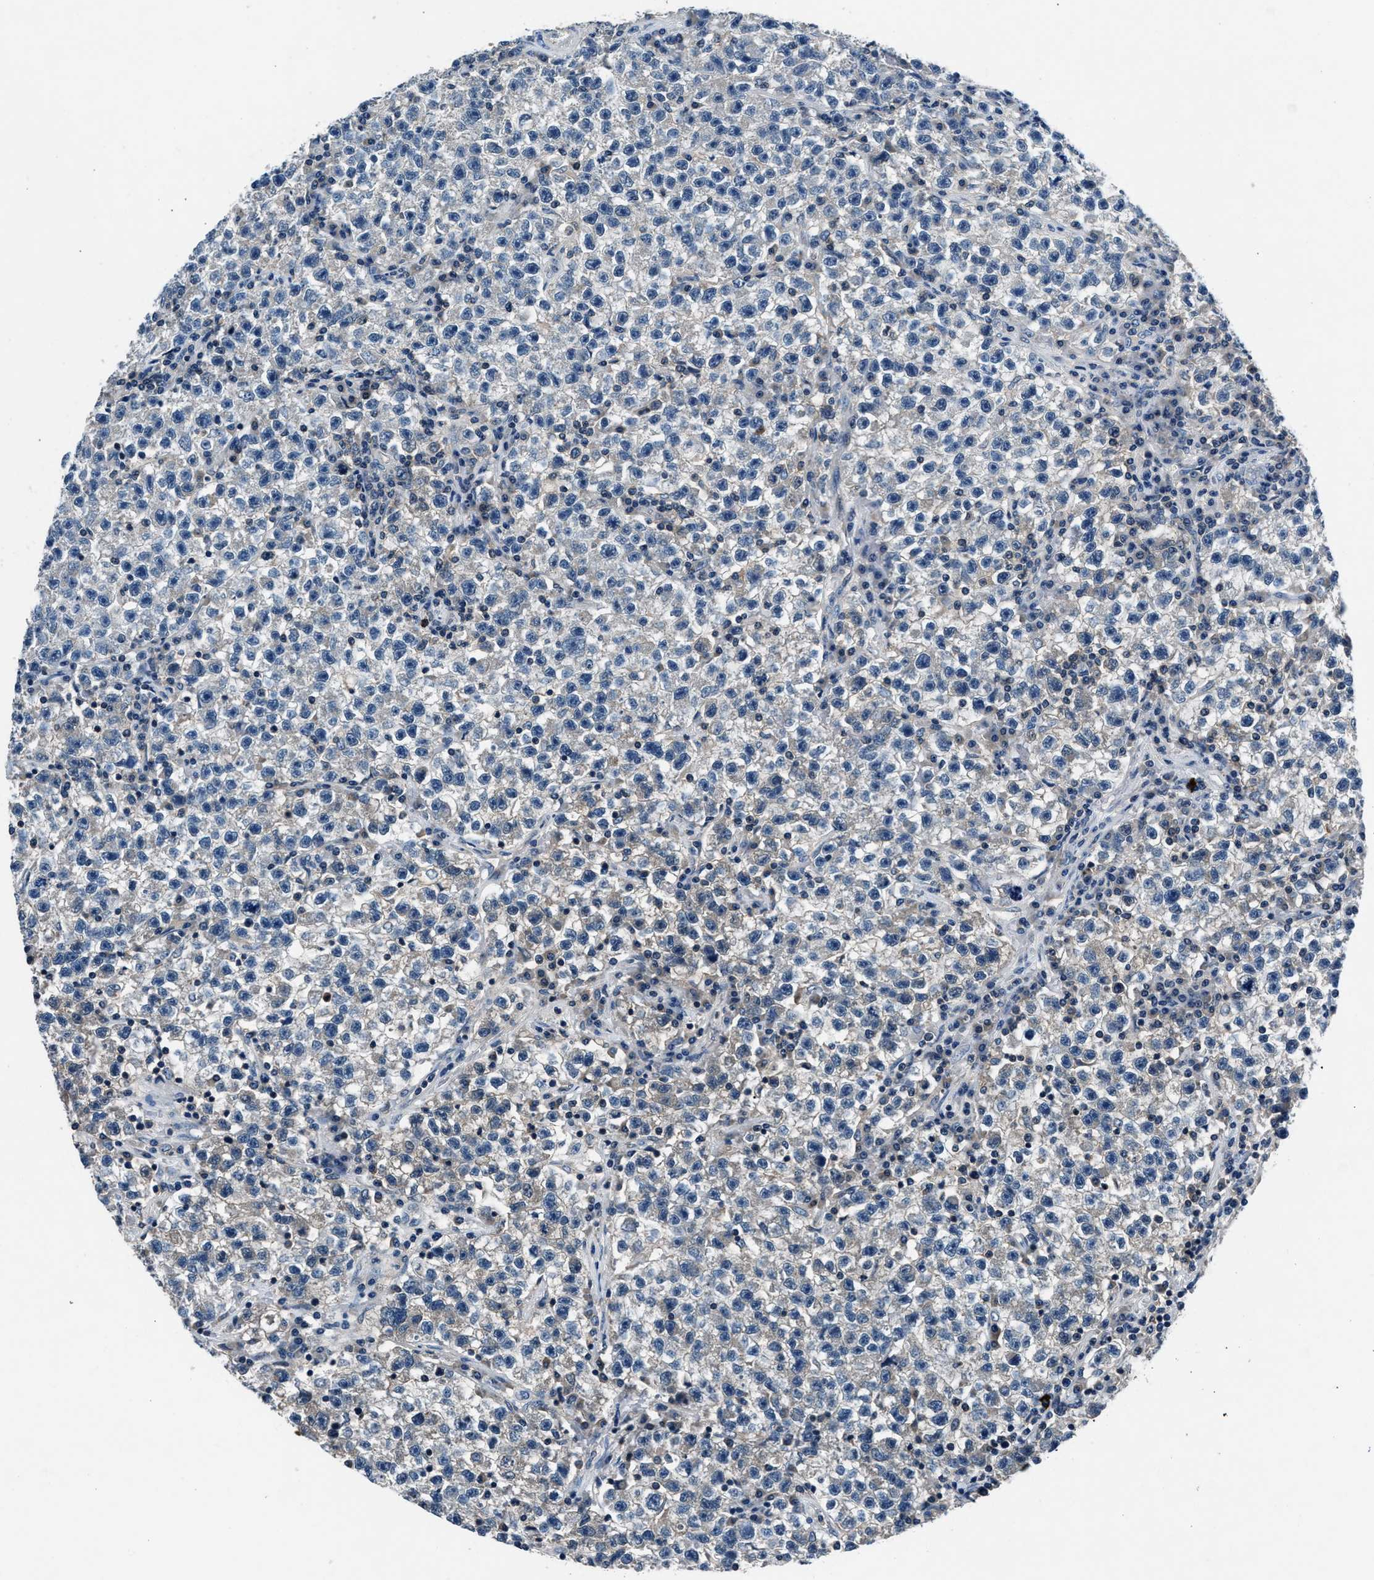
{"staining": {"intensity": "negative", "quantity": "none", "location": "none"}, "tissue": "testis cancer", "cell_type": "Tumor cells", "image_type": "cancer", "snomed": [{"axis": "morphology", "description": "Seminoma, NOS"}, {"axis": "topography", "description": "Testis"}], "caption": "Tumor cells are negative for brown protein staining in testis cancer (seminoma).", "gene": "DENND6B", "patient": {"sex": "male", "age": 22}}